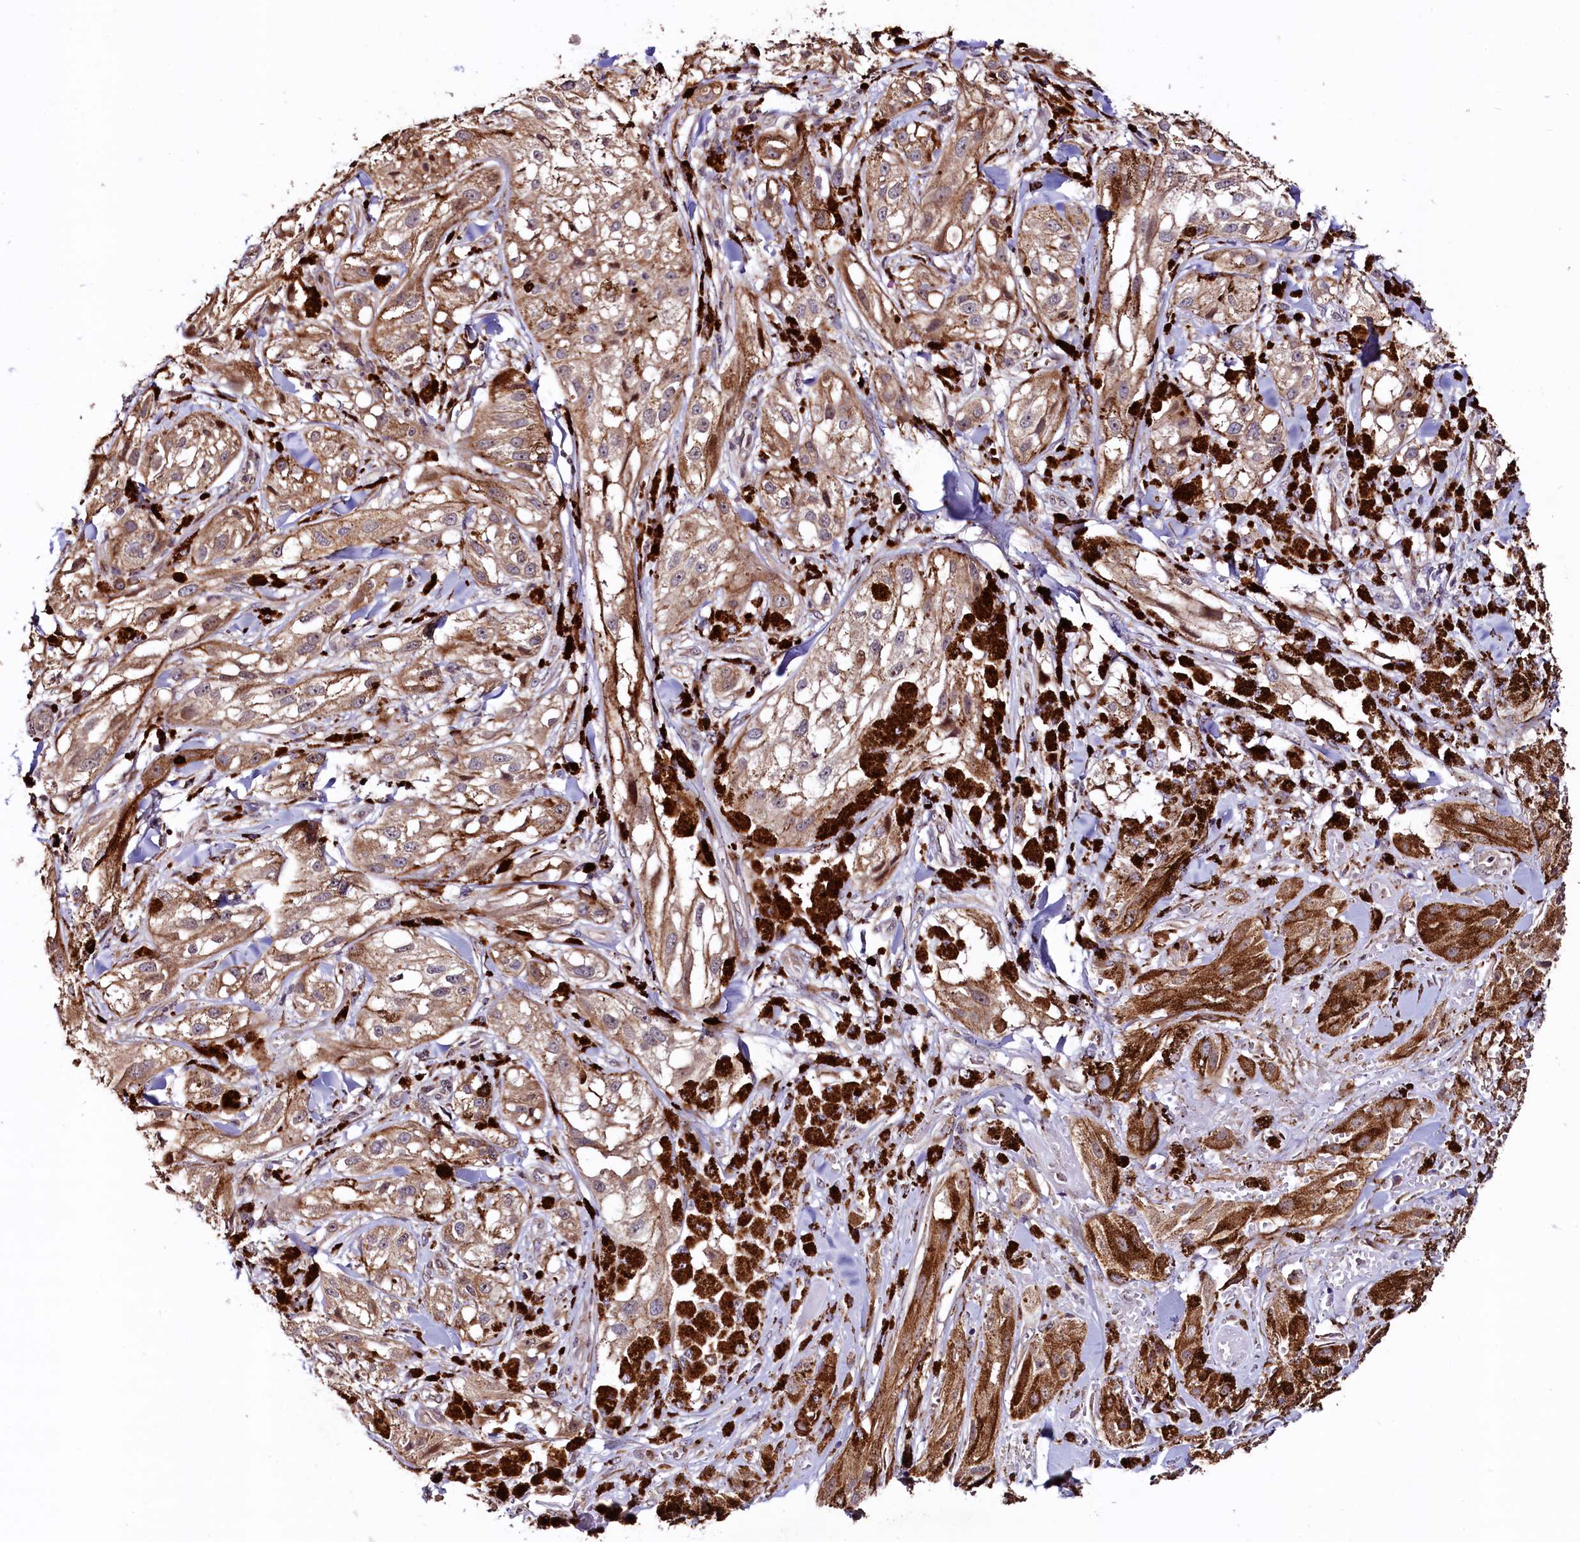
{"staining": {"intensity": "moderate", "quantity": ">75%", "location": "cytoplasmic/membranous"}, "tissue": "melanoma", "cell_type": "Tumor cells", "image_type": "cancer", "snomed": [{"axis": "morphology", "description": "Malignant melanoma, NOS"}, {"axis": "topography", "description": "Skin"}], "caption": "IHC image of neoplastic tissue: human melanoma stained using IHC exhibits medium levels of moderate protein expression localized specifically in the cytoplasmic/membranous of tumor cells, appearing as a cytoplasmic/membranous brown color.", "gene": "C5orf15", "patient": {"sex": "male", "age": 88}}